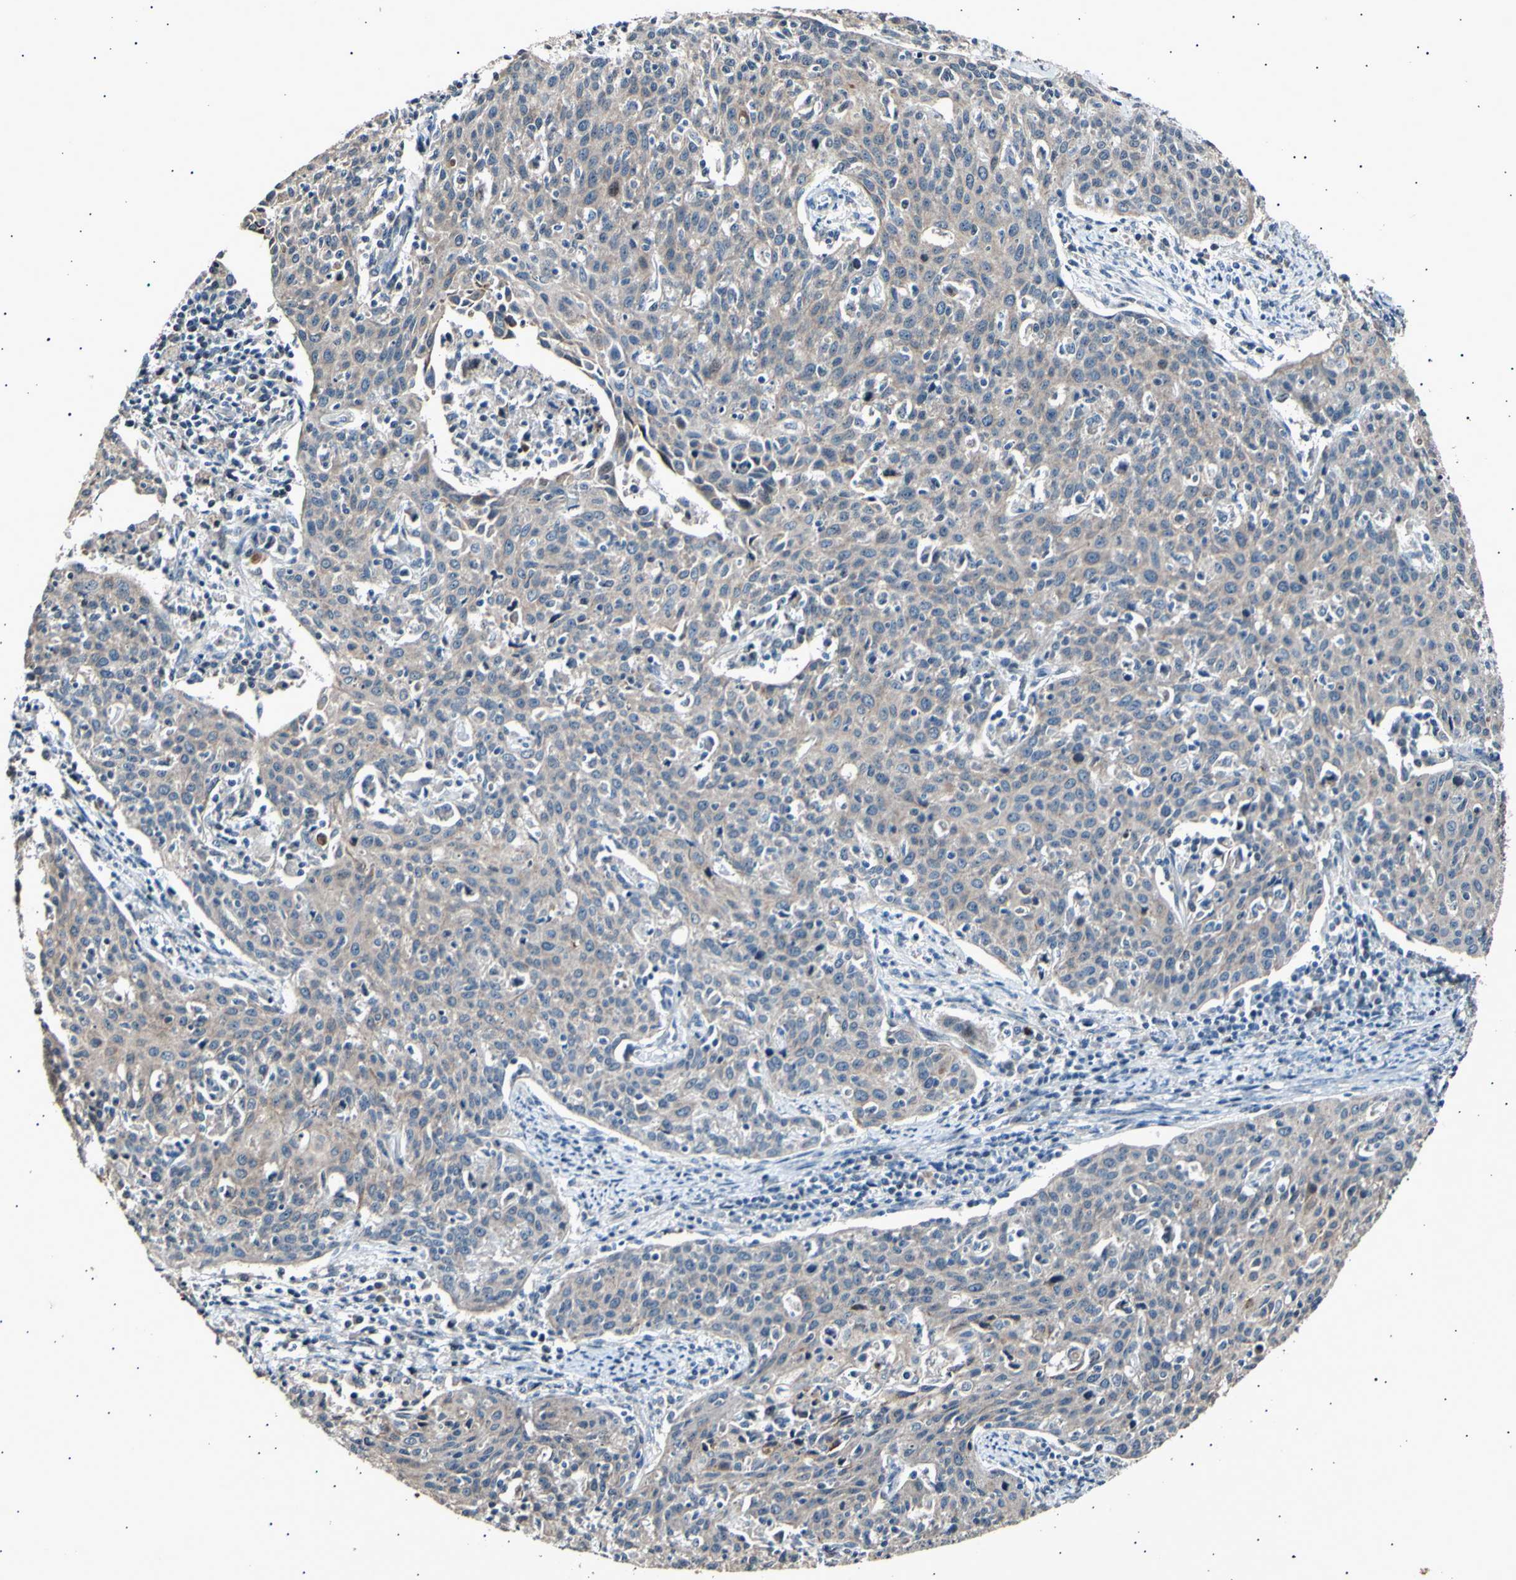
{"staining": {"intensity": "weak", "quantity": ">75%", "location": "cytoplasmic/membranous"}, "tissue": "cervical cancer", "cell_type": "Tumor cells", "image_type": "cancer", "snomed": [{"axis": "morphology", "description": "Squamous cell carcinoma, NOS"}, {"axis": "topography", "description": "Cervix"}], "caption": "About >75% of tumor cells in cervical squamous cell carcinoma exhibit weak cytoplasmic/membranous protein staining as visualized by brown immunohistochemical staining.", "gene": "ADCY3", "patient": {"sex": "female", "age": 38}}